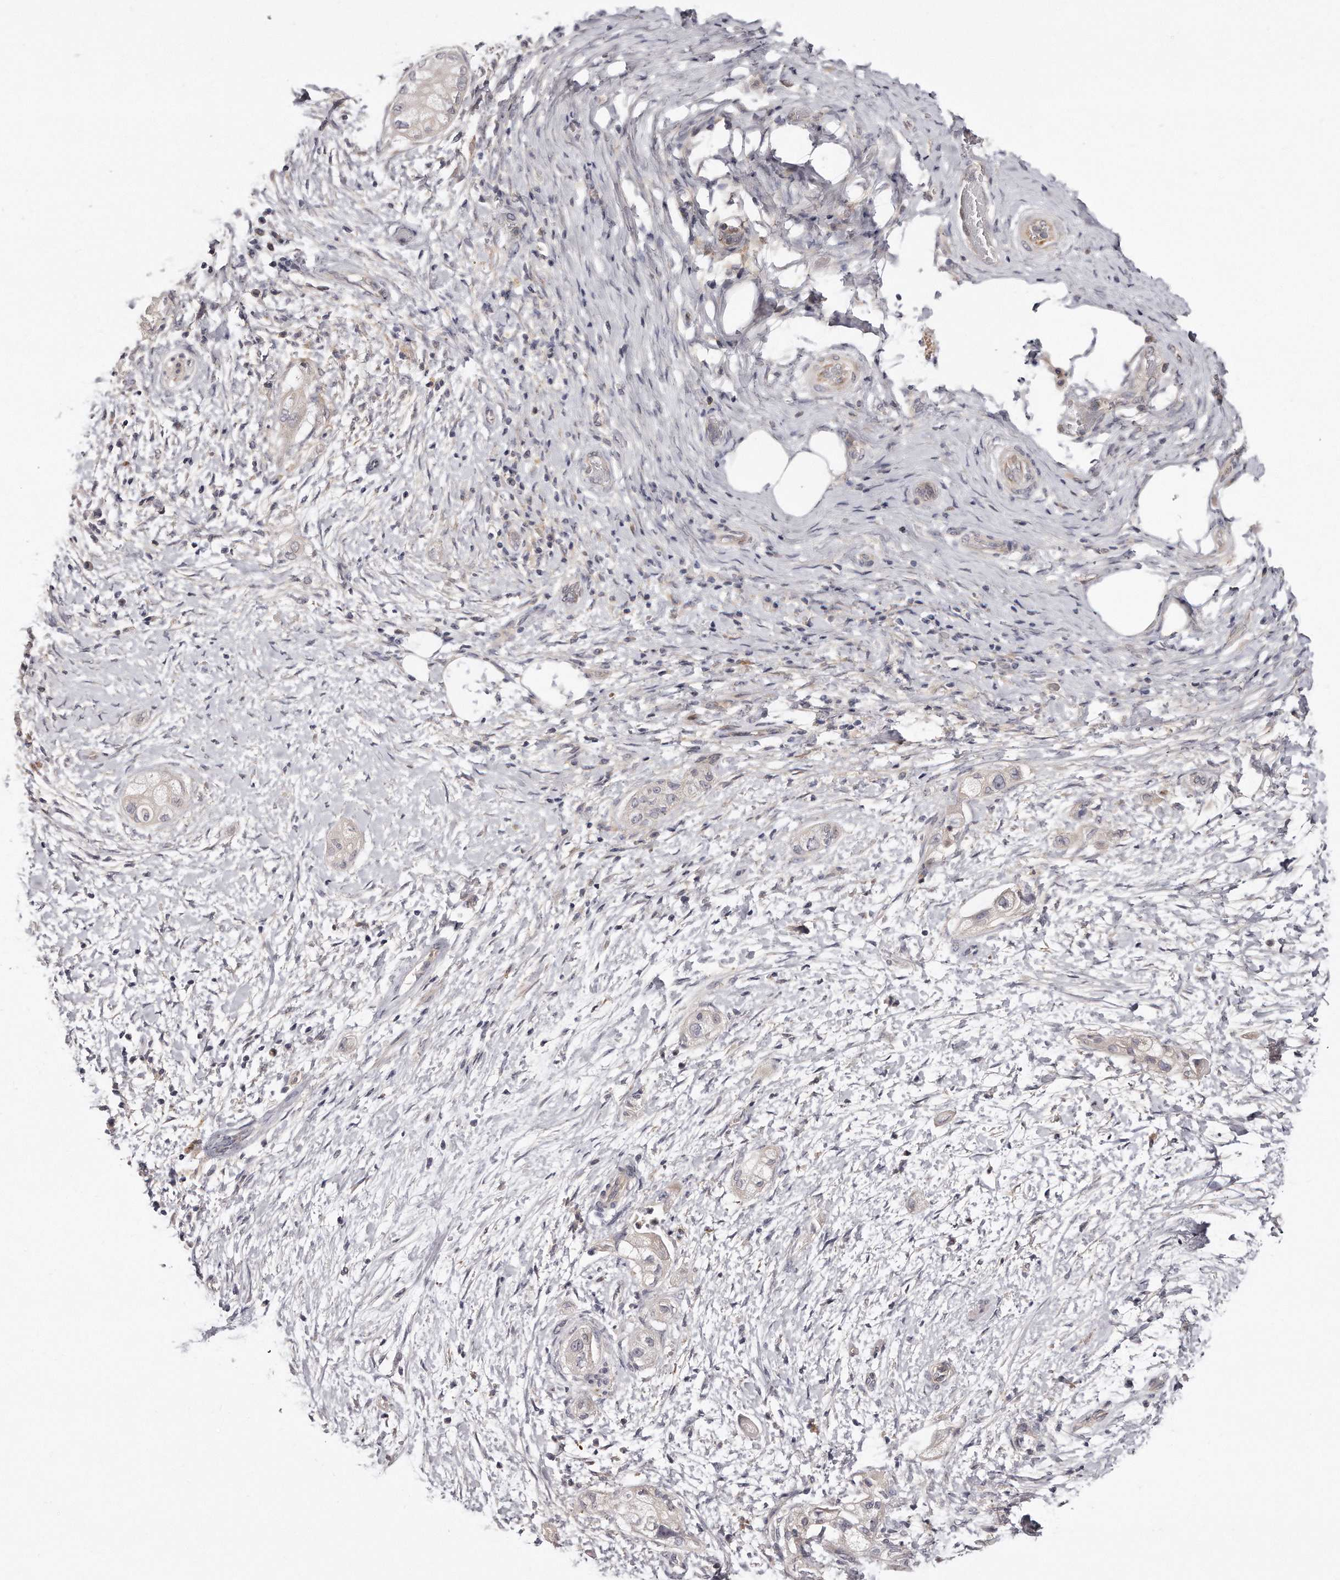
{"staining": {"intensity": "negative", "quantity": "none", "location": "none"}, "tissue": "pancreatic cancer", "cell_type": "Tumor cells", "image_type": "cancer", "snomed": [{"axis": "morphology", "description": "Adenocarcinoma, NOS"}, {"axis": "topography", "description": "Pancreas"}], "caption": "This is a histopathology image of immunohistochemistry staining of pancreatic cancer (adenocarcinoma), which shows no positivity in tumor cells.", "gene": "TTLL4", "patient": {"sex": "male", "age": 58}}